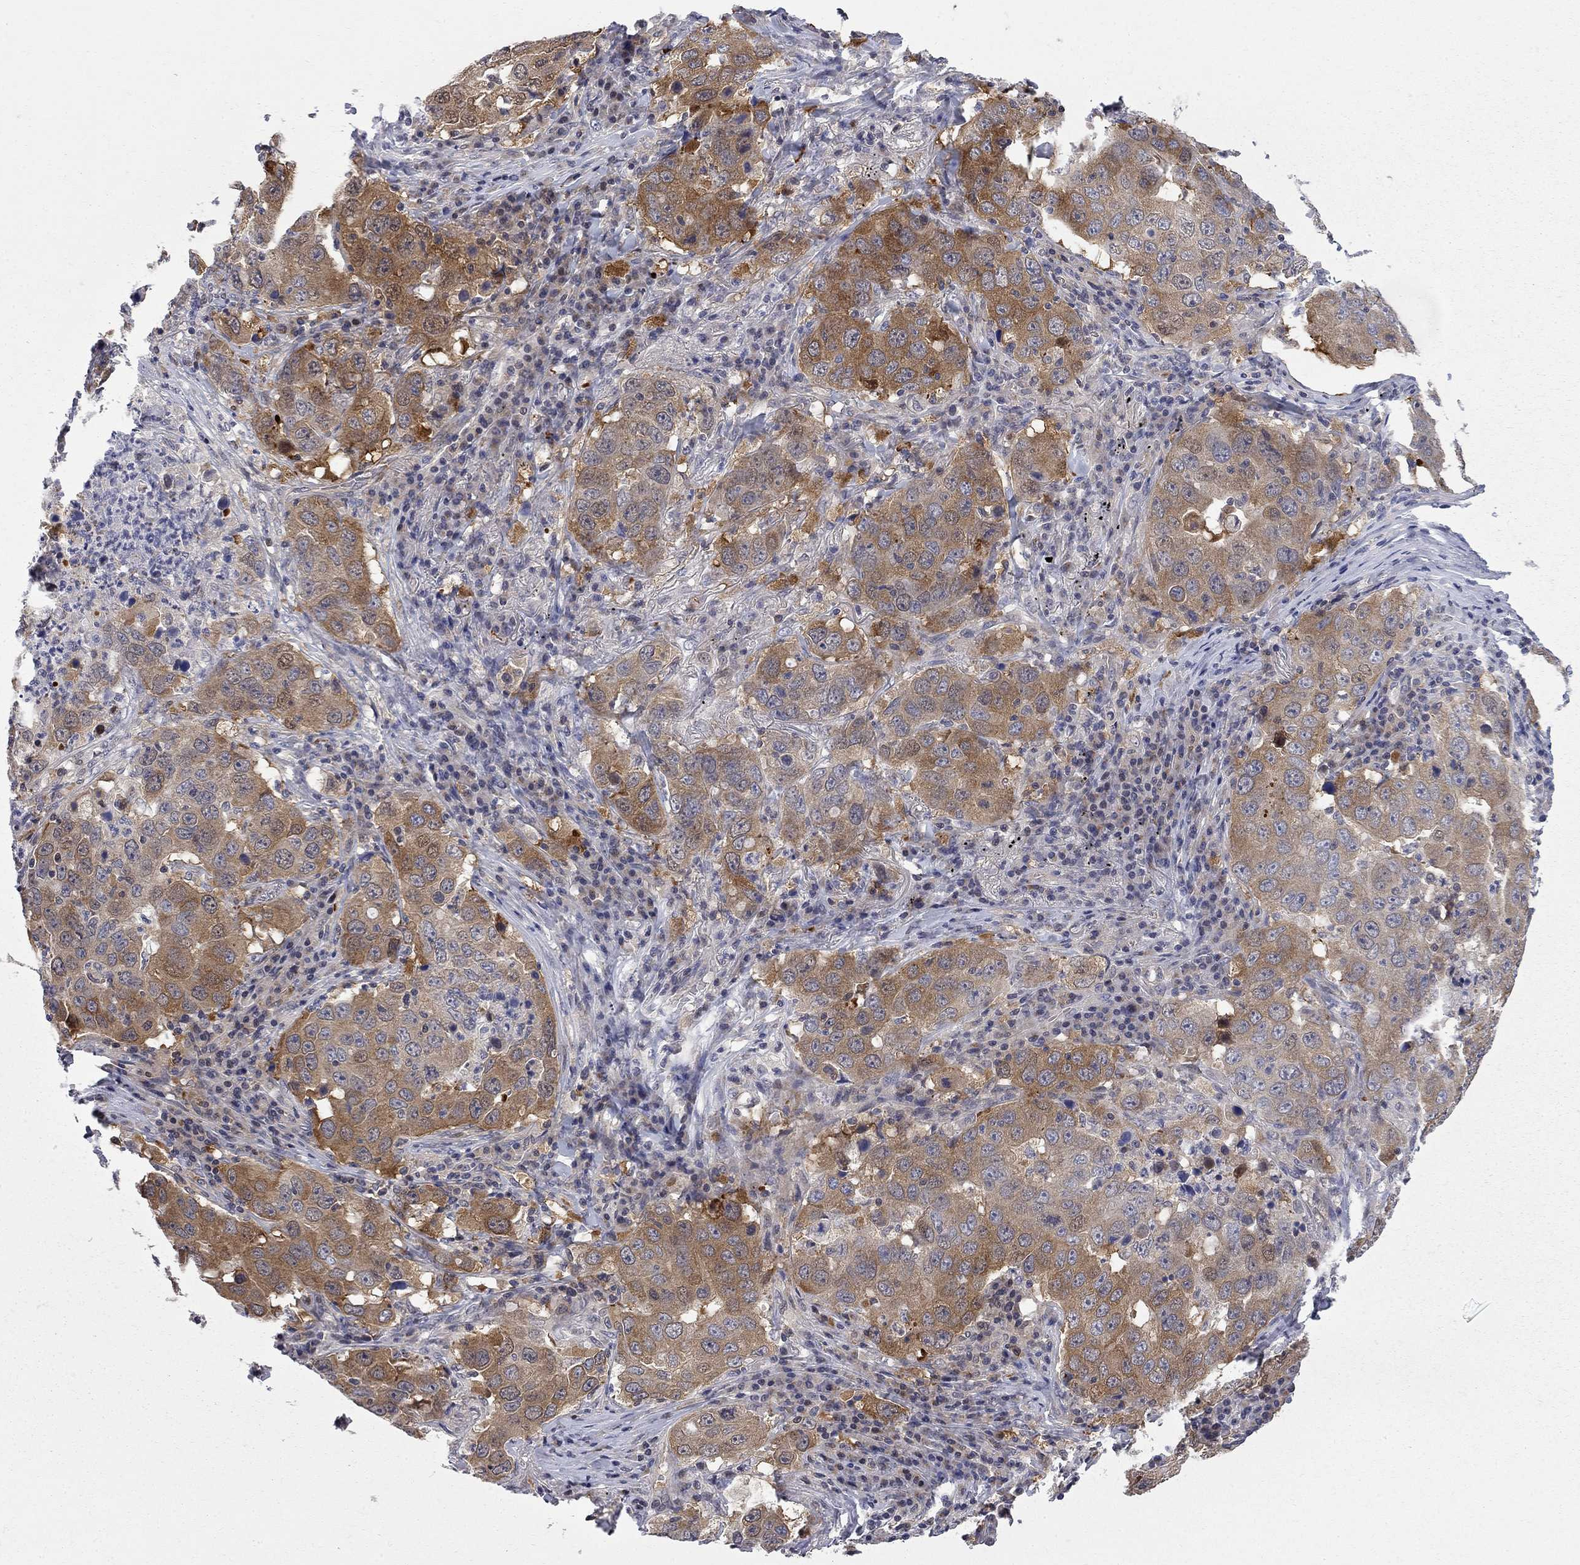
{"staining": {"intensity": "strong", "quantity": "25%-75%", "location": "cytoplasmic/membranous"}, "tissue": "lung cancer", "cell_type": "Tumor cells", "image_type": "cancer", "snomed": [{"axis": "morphology", "description": "Adenocarcinoma, NOS"}, {"axis": "topography", "description": "Lung"}], "caption": "Tumor cells reveal high levels of strong cytoplasmic/membranous positivity in approximately 25%-75% of cells in lung cancer (adenocarcinoma). Ihc stains the protein of interest in brown and the nuclei are stained blue.", "gene": "GALNT8", "patient": {"sex": "male", "age": 73}}